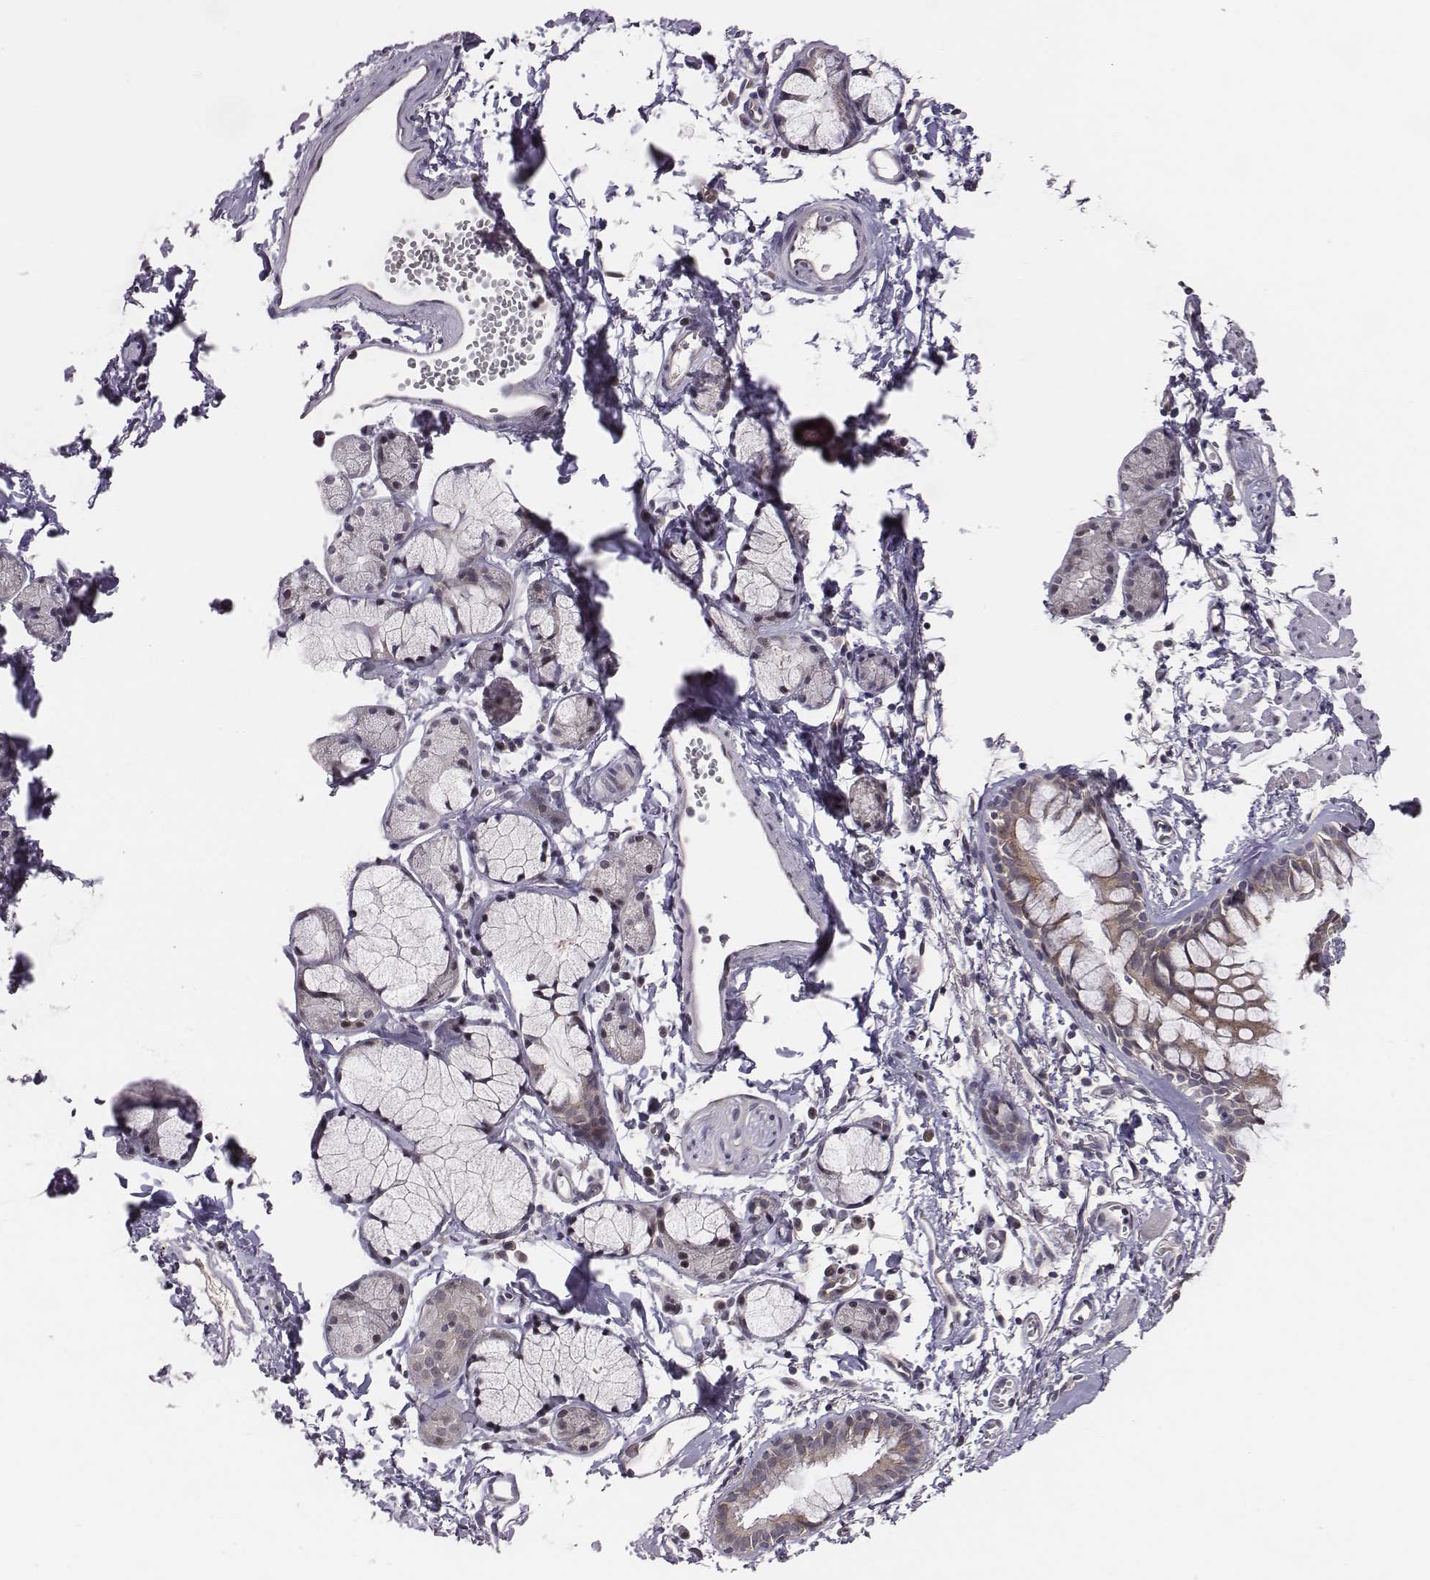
{"staining": {"intensity": "moderate", "quantity": "<25%", "location": "cytoplasmic/membranous"}, "tissue": "bronchus", "cell_type": "Respiratory epithelial cells", "image_type": "normal", "snomed": [{"axis": "morphology", "description": "Normal tissue, NOS"}, {"axis": "topography", "description": "Cartilage tissue"}, {"axis": "topography", "description": "Bronchus"}], "caption": "Moderate cytoplasmic/membranous expression is present in about <25% of respiratory epithelial cells in unremarkable bronchus.", "gene": "SMURF2", "patient": {"sex": "female", "age": 59}}